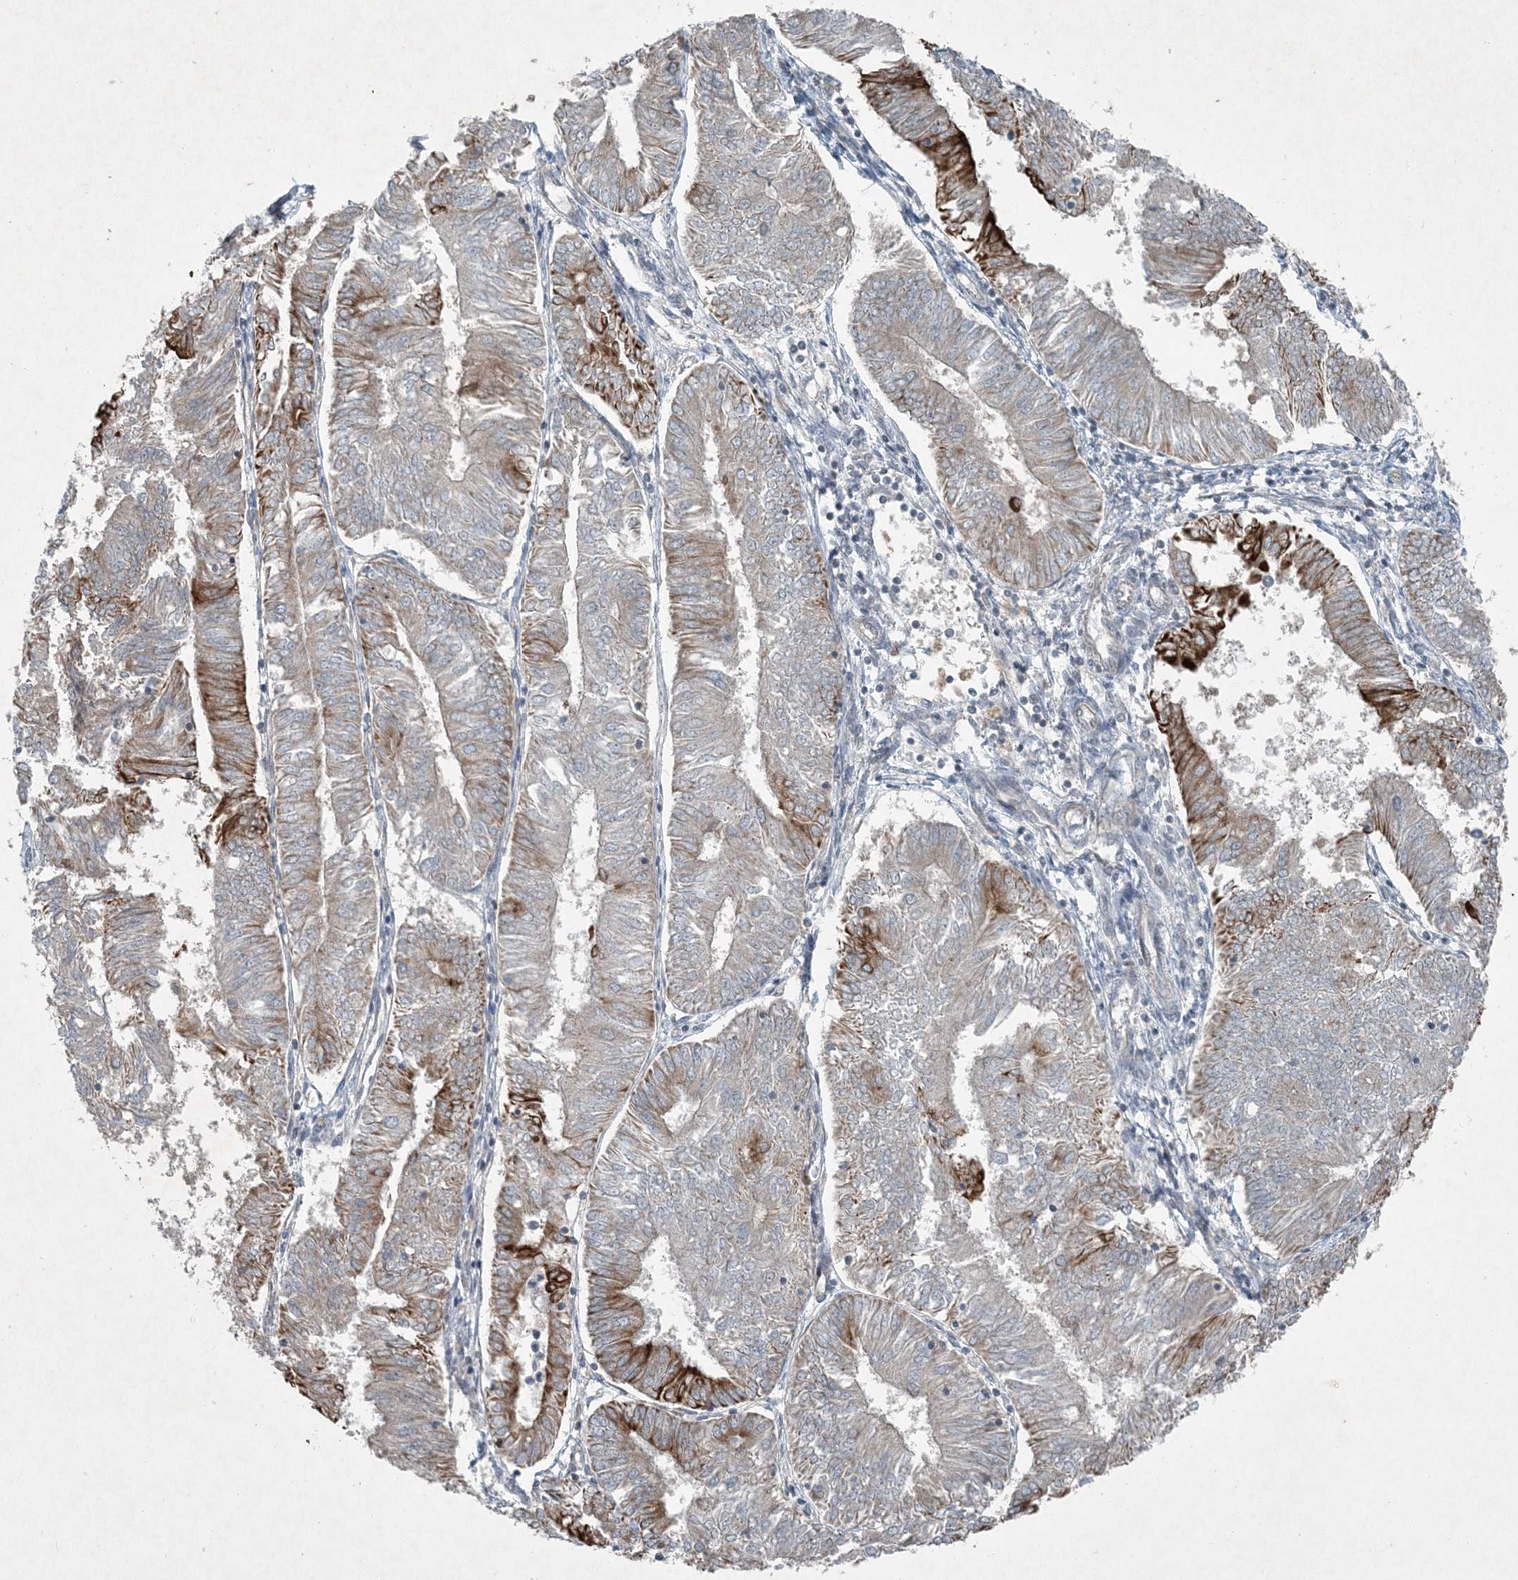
{"staining": {"intensity": "strong", "quantity": "<25%", "location": "cytoplasmic/membranous"}, "tissue": "endometrial cancer", "cell_type": "Tumor cells", "image_type": "cancer", "snomed": [{"axis": "morphology", "description": "Adenocarcinoma, NOS"}, {"axis": "topography", "description": "Endometrium"}], "caption": "This is a micrograph of immunohistochemistry staining of endometrial adenocarcinoma, which shows strong positivity in the cytoplasmic/membranous of tumor cells.", "gene": "PC", "patient": {"sex": "female", "age": 58}}